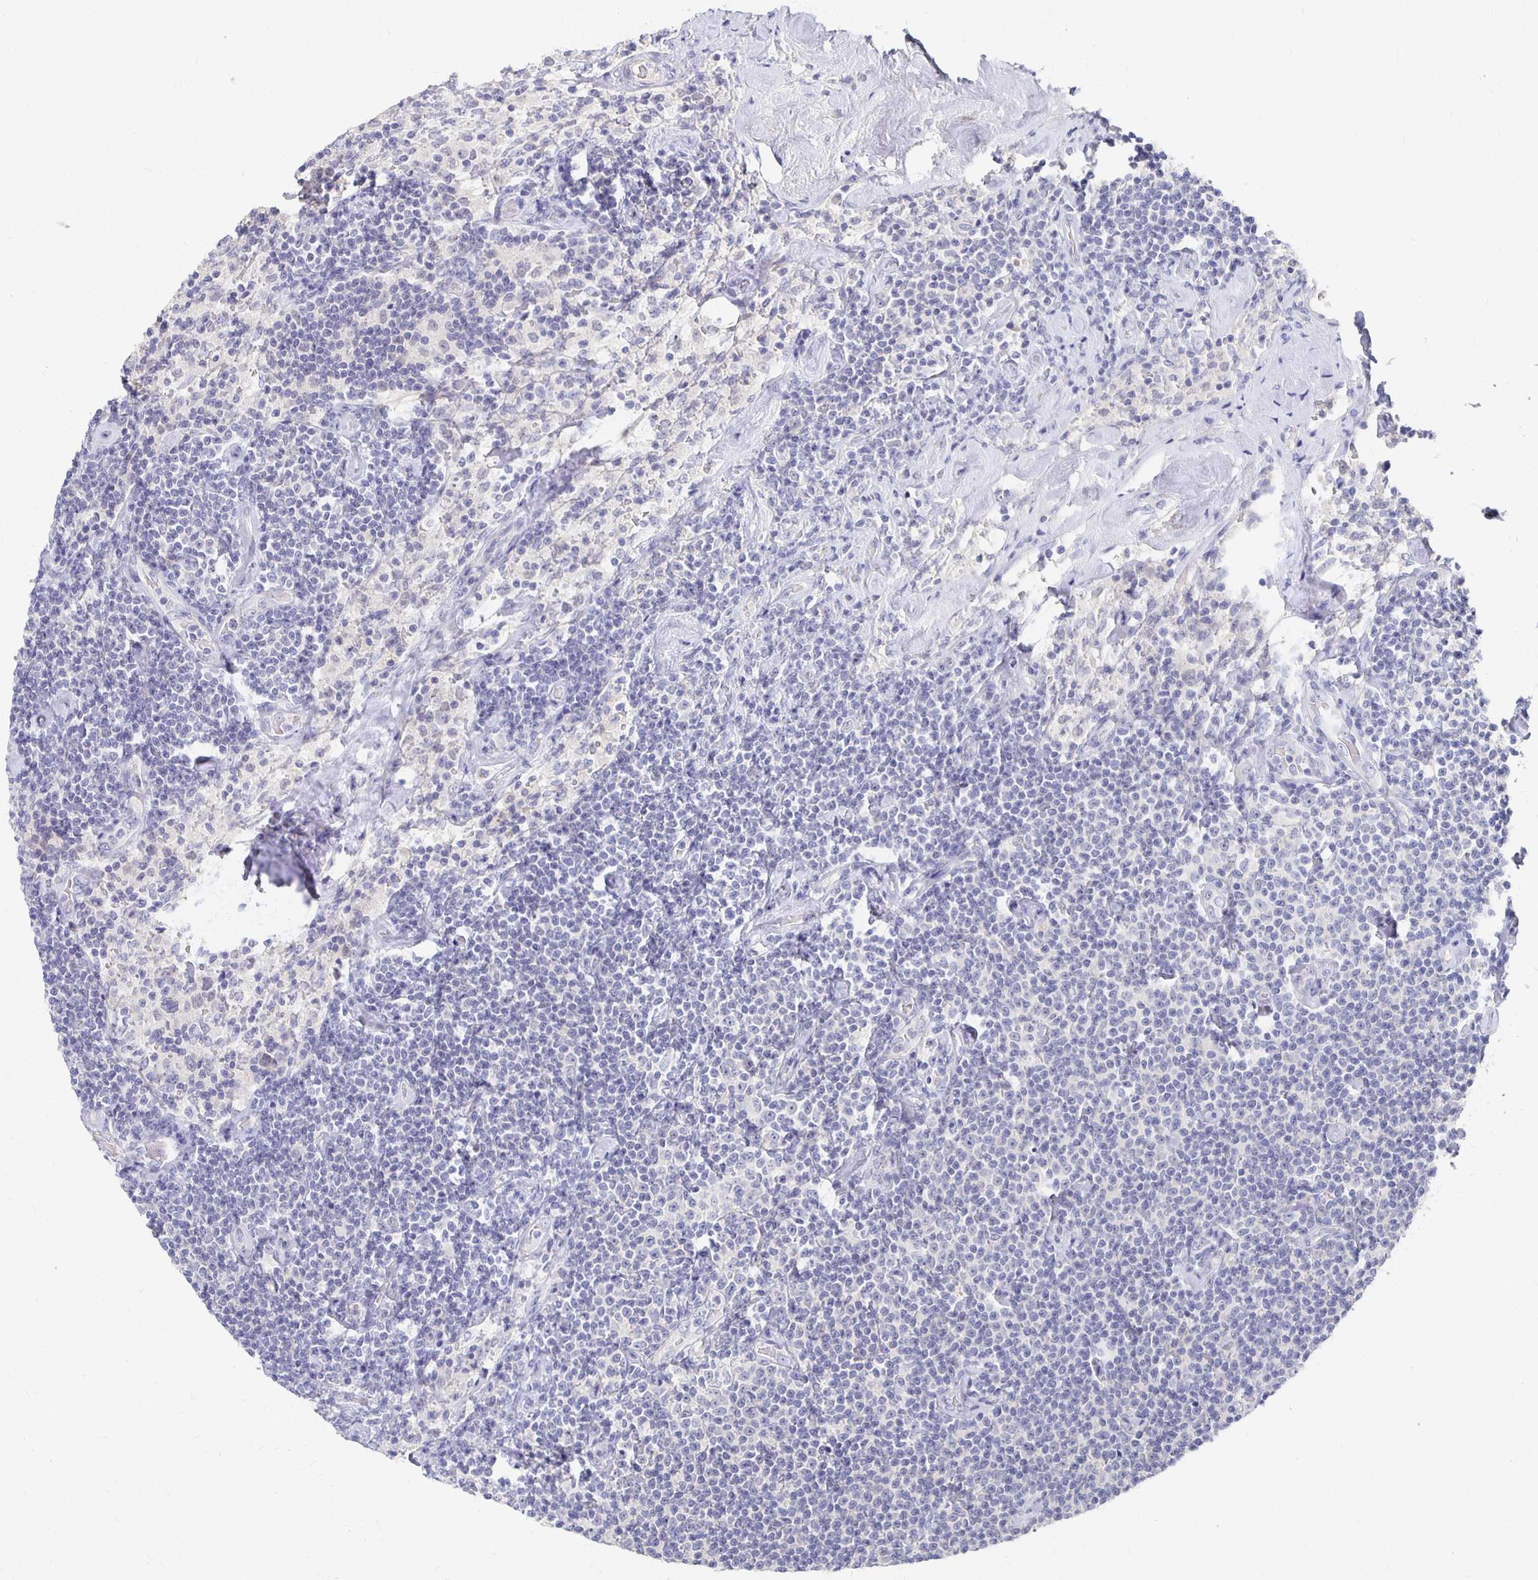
{"staining": {"intensity": "negative", "quantity": "none", "location": "none"}, "tissue": "lymphoma", "cell_type": "Tumor cells", "image_type": "cancer", "snomed": [{"axis": "morphology", "description": "Malignant lymphoma, non-Hodgkin's type, Low grade"}, {"axis": "topography", "description": "Lymph node"}], "caption": "Tumor cells are negative for protein expression in human malignant lymphoma, non-Hodgkin's type (low-grade).", "gene": "FKRP", "patient": {"sex": "male", "age": 81}}